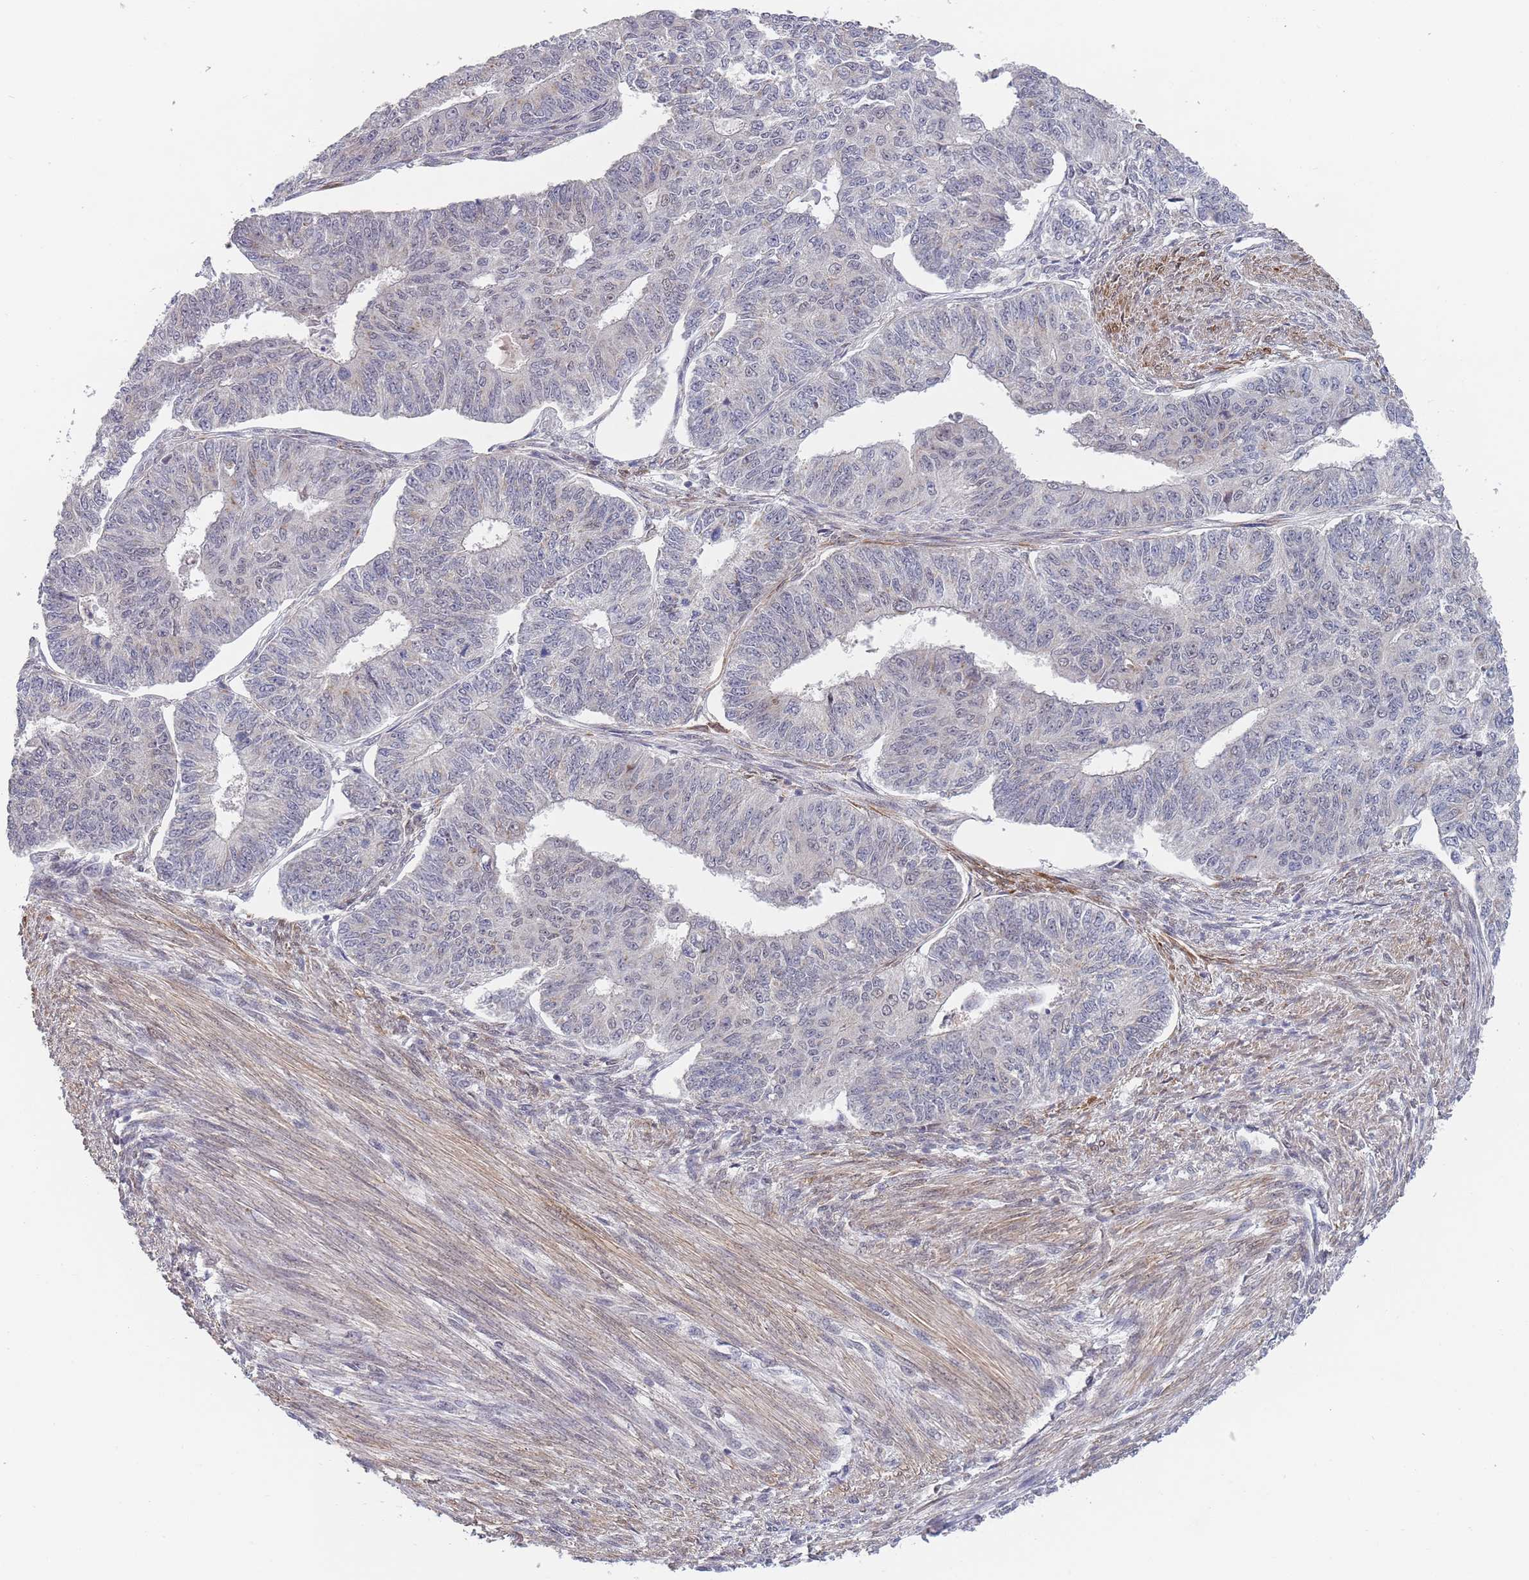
{"staining": {"intensity": "negative", "quantity": "none", "location": "none"}, "tissue": "endometrial cancer", "cell_type": "Tumor cells", "image_type": "cancer", "snomed": [{"axis": "morphology", "description": "Adenocarcinoma, NOS"}, {"axis": "topography", "description": "Endometrium"}], "caption": "Immunohistochemistry (IHC) photomicrograph of neoplastic tissue: human endometrial cancer stained with DAB (3,3'-diaminobenzidine) displays no significant protein expression in tumor cells.", "gene": "B4GALT4", "patient": {"sex": "female", "age": 32}}